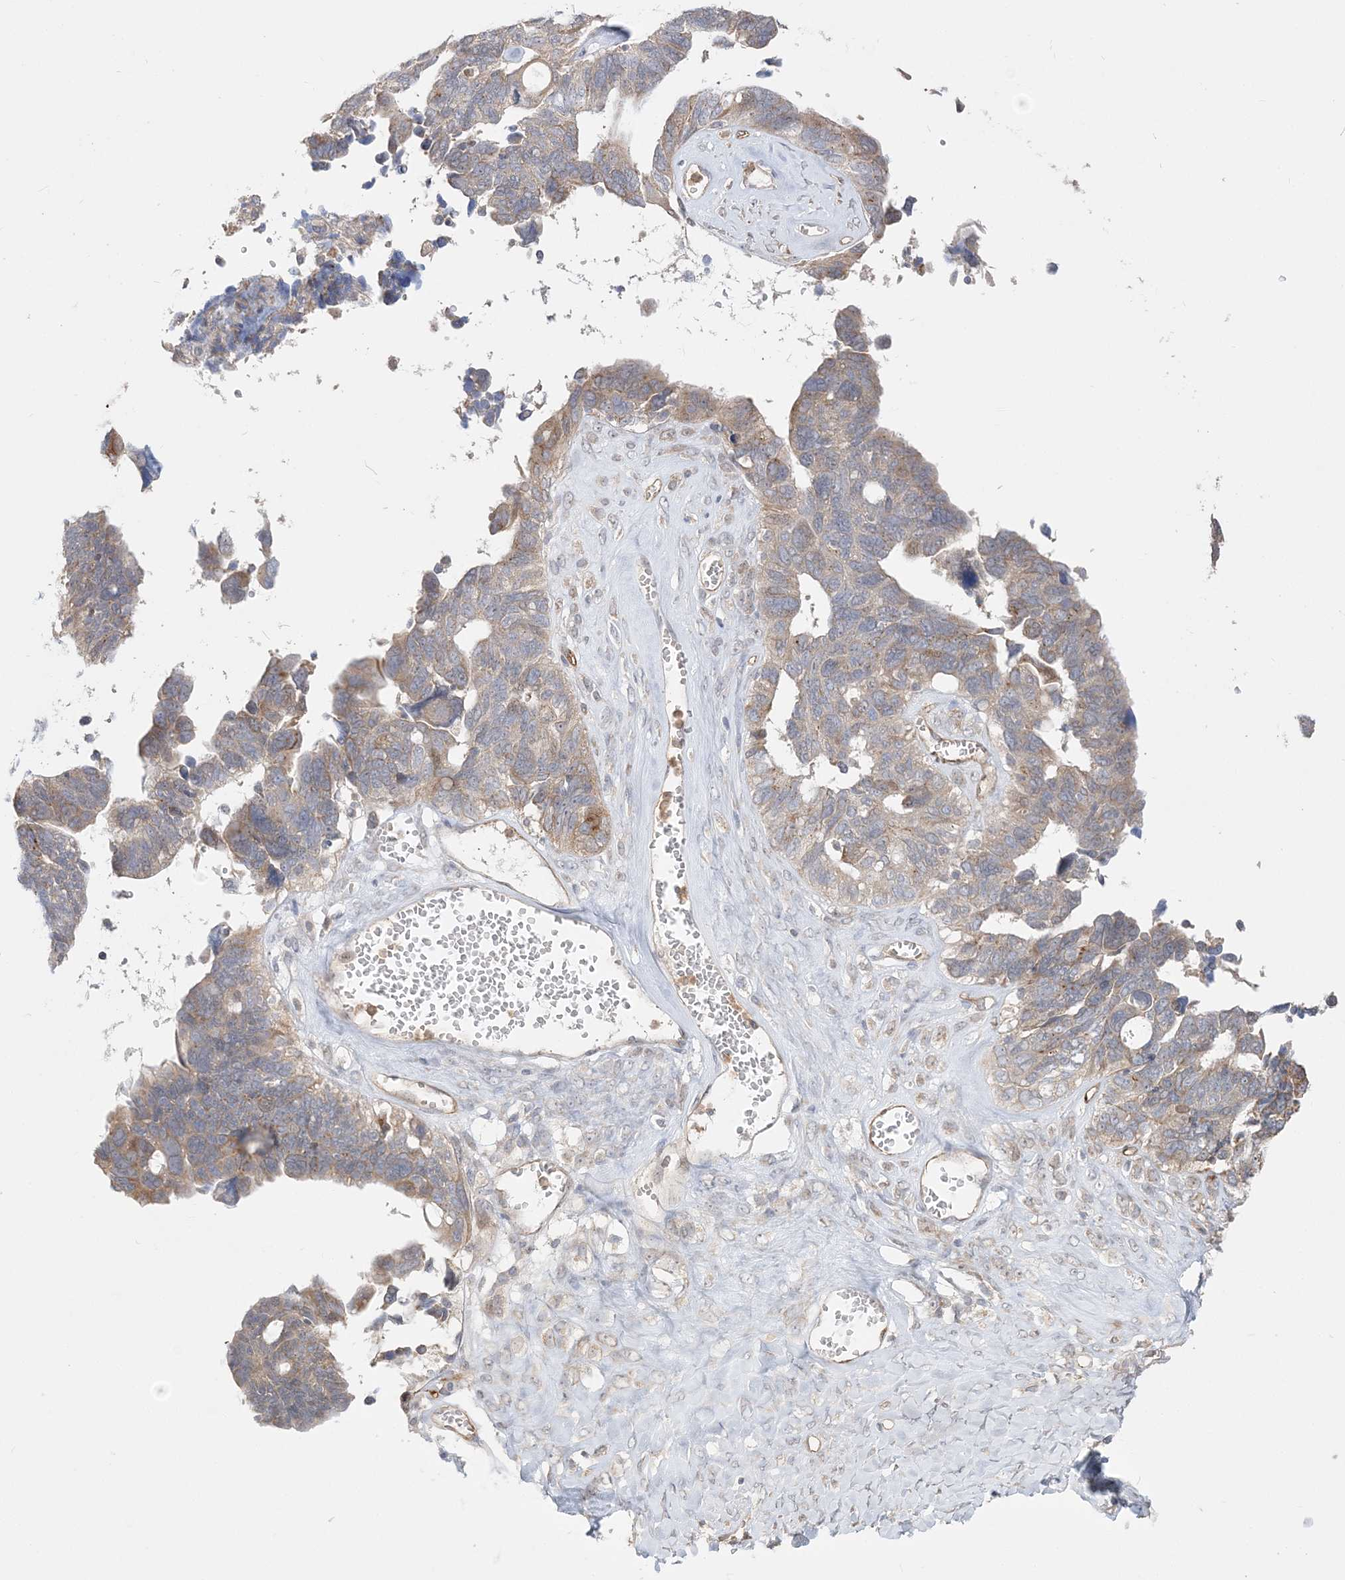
{"staining": {"intensity": "weak", "quantity": "25%-75%", "location": "cytoplasmic/membranous"}, "tissue": "ovarian cancer", "cell_type": "Tumor cells", "image_type": "cancer", "snomed": [{"axis": "morphology", "description": "Cystadenocarcinoma, serous, NOS"}, {"axis": "topography", "description": "Ovary"}], "caption": "A brown stain shows weak cytoplasmic/membranous expression of a protein in ovarian serous cystadenocarcinoma tumor cells.", "gene": "FARSB", "patient": {"sex": "female", "age": 79}}